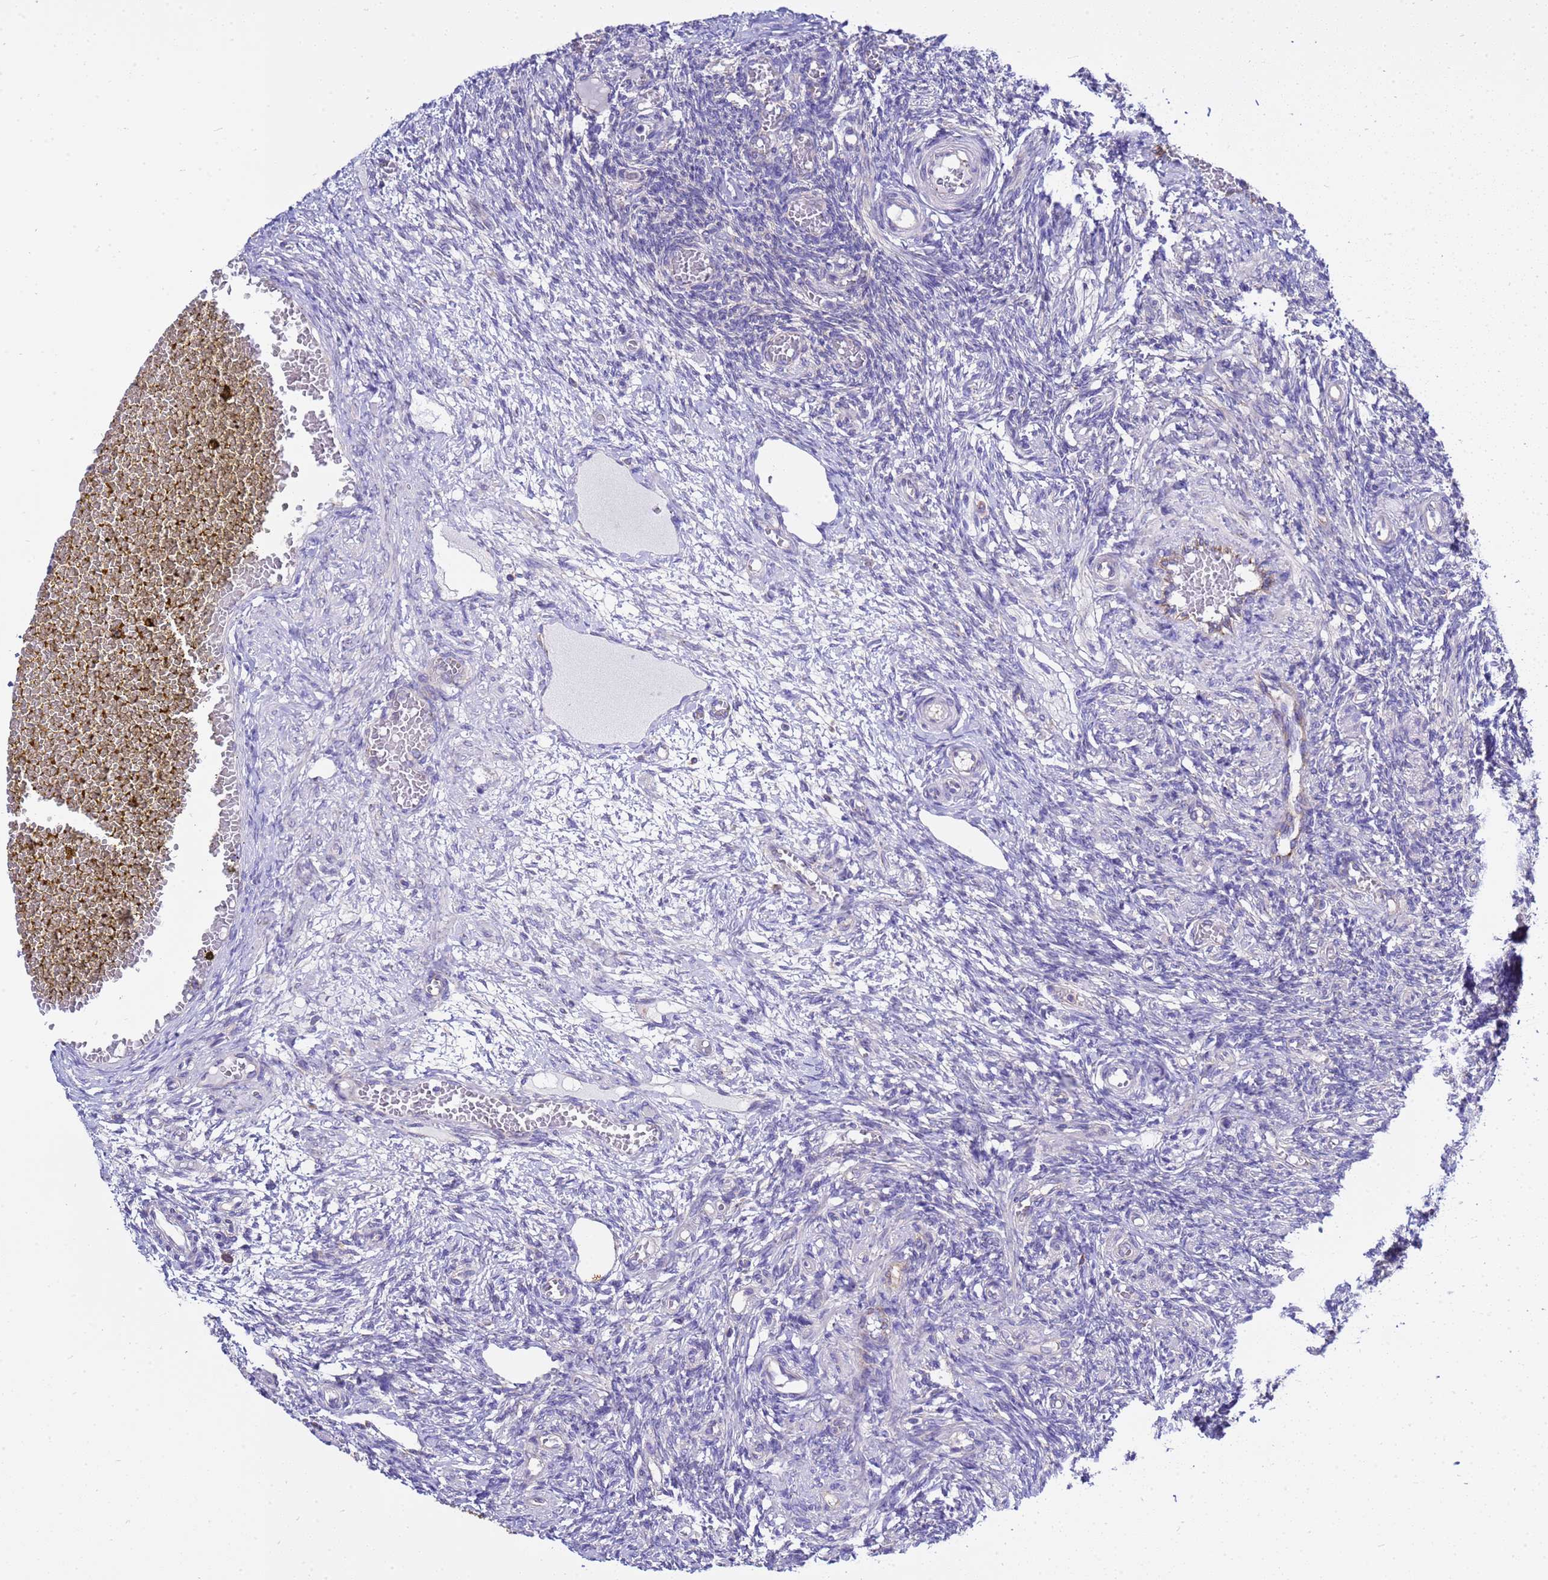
{"staining": {"intensity": "negative", "quantity": "none", "location": "none"}, "tissue": "ovary", "cell_type": "Ovarian stroma cells", "image_type": "normal", "snomed": [{"axis": "morphology", "description": "Normal tissue, NOS"}, {"axis": "topography", "description": "Ovary"}], "caption": "IHC photomicrograph of normal human ovary stained for a protein (brown), which exhibits no positivity in ovarian stroma cells.", "gene": "ANAPC1", "patient": {"sex": "female", "age": 27}}